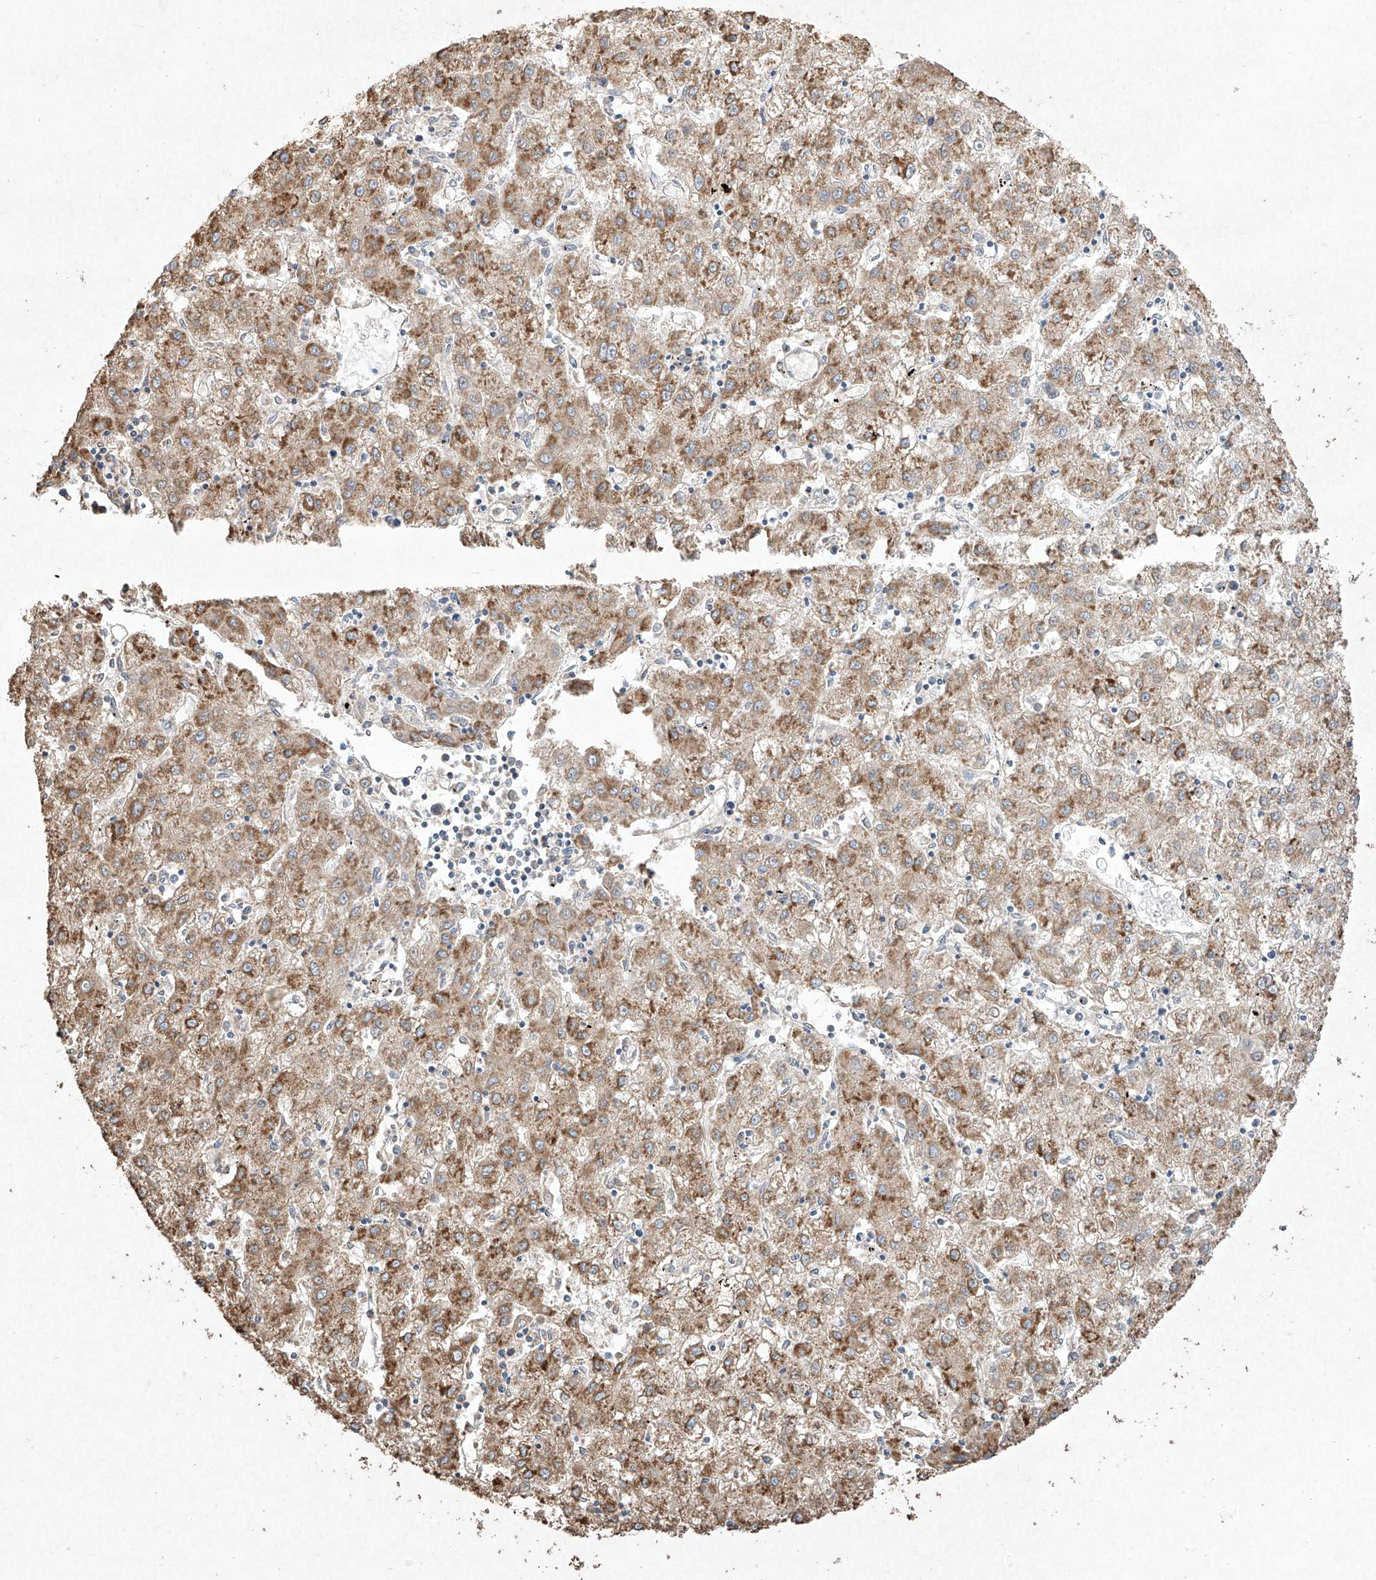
{"staining": {"intensity": "strong", "quantity": ">75%", "location": "cytoplasmic/membranous"}, "tissue": "liver cancer", "cell_type": "Tumor cells", "image_type": "cancer", "snomed": [{"axis": "morphology", "description": "Carcinoma, Hepatocellular, NOS"}, {"axis": "topography", "description": "Liver"}], "caption": "There is high levels of strong cytoplasmic/membranous positivity in tumor cells of liver hepatocellular carcinoma, as demonstrated by immunohistochemical staining (brown color).", "gene": "SEMA3B", "patient": {"sex": "male", "age": 72}}